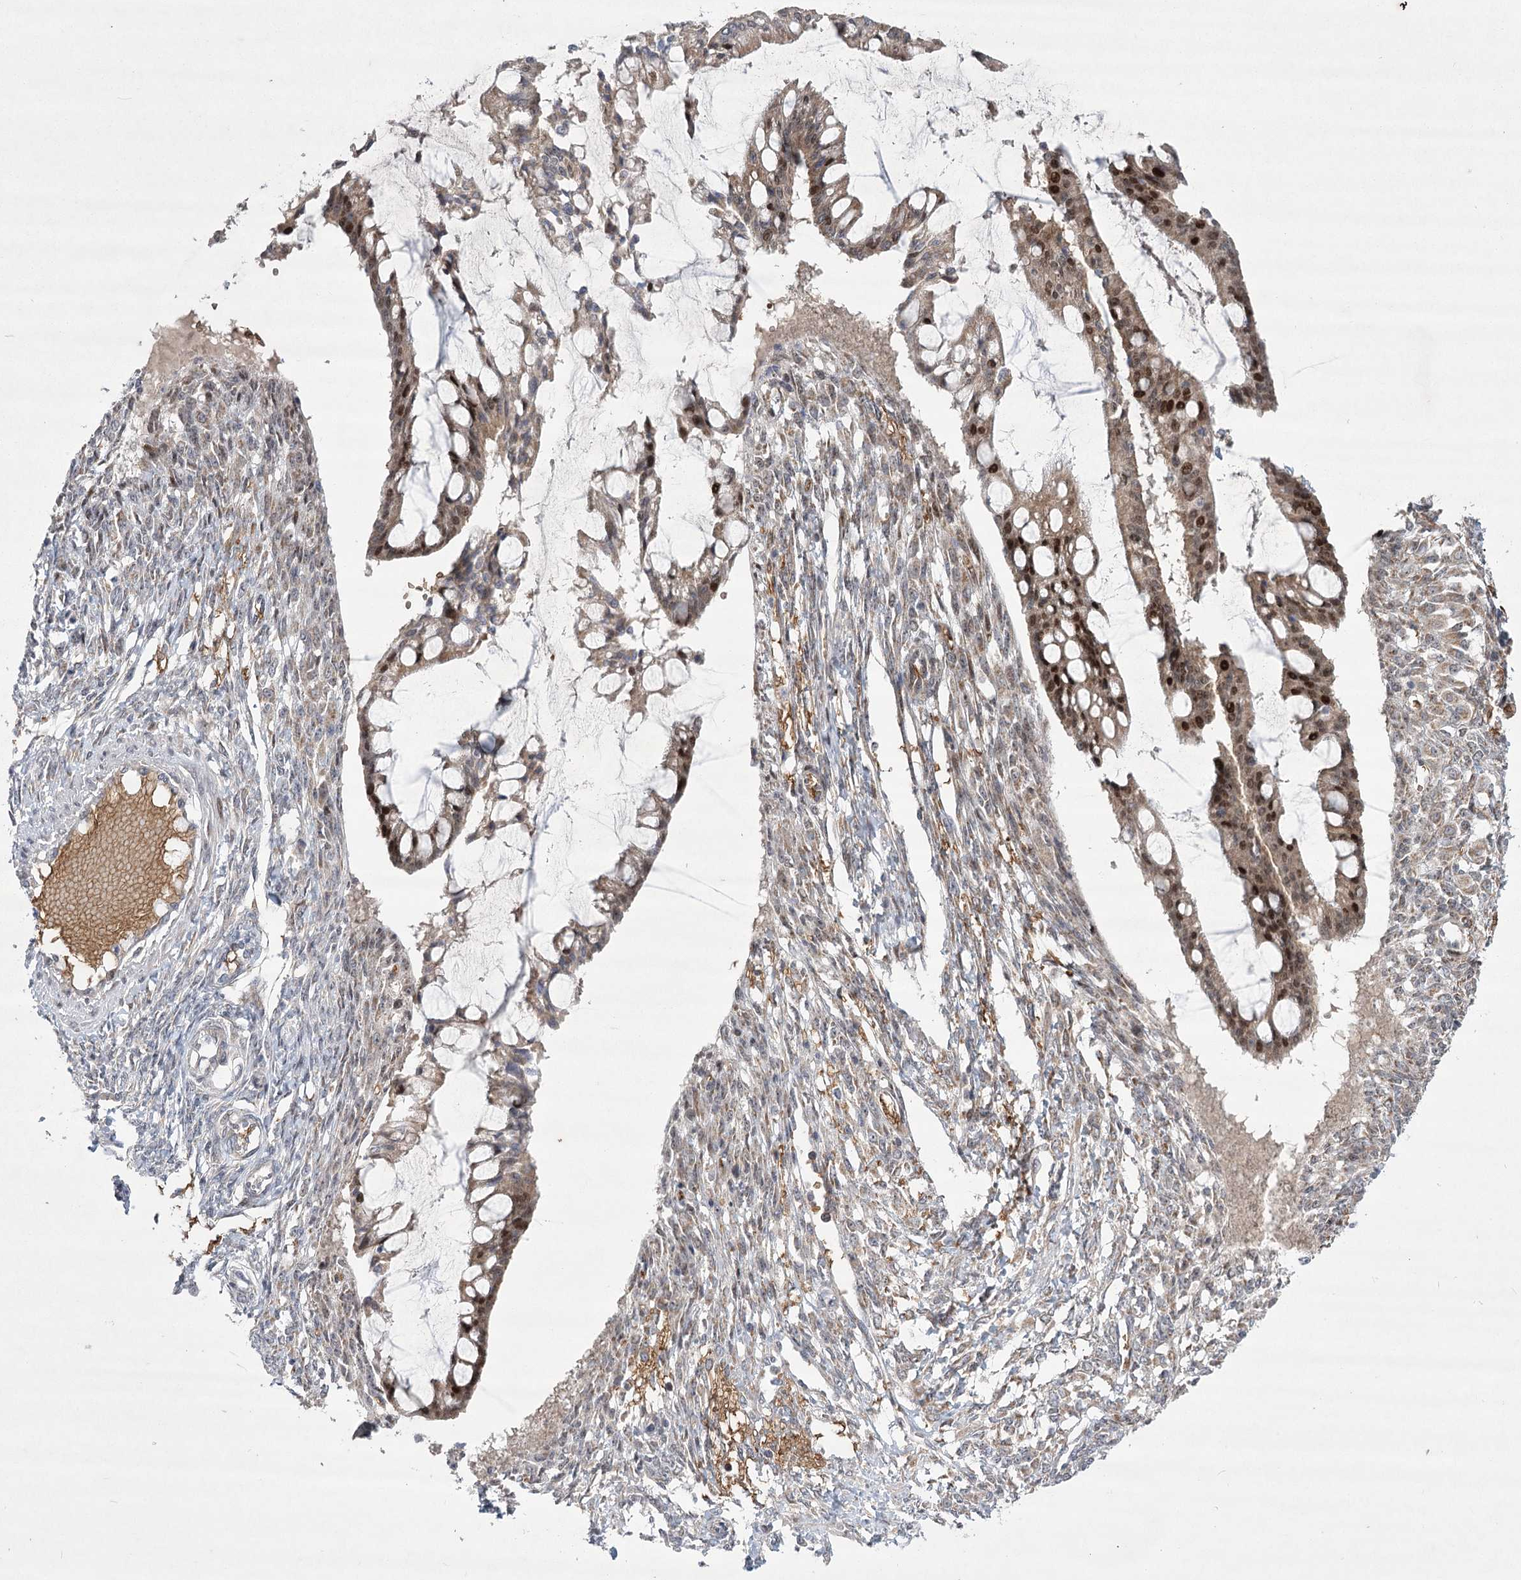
{"staining": {"intensity": "strong", "quantity": ">75%", "location": "cytoplasmic/membranous,nuclear"}, "tissue": "ovarian cancer", "cell_type": "Tumor cells", "image_type": "cancer", "snomed": [{"axis": "morphology", "description": "Cystadenocarcinoma, mucinous, NOS"}, {"axis": "topography", "description": "Ovary"}], "caption": "There is high levels of strong cytoplasmic/membranous and nuclear expression in tumor cells of ovarian mucinous cystadenocarcinoma, as demonstrated by immunohistochemical staining (brown color).", "gene": "NSMCE4A", "patient": {"sex": "female", "age": 73}}